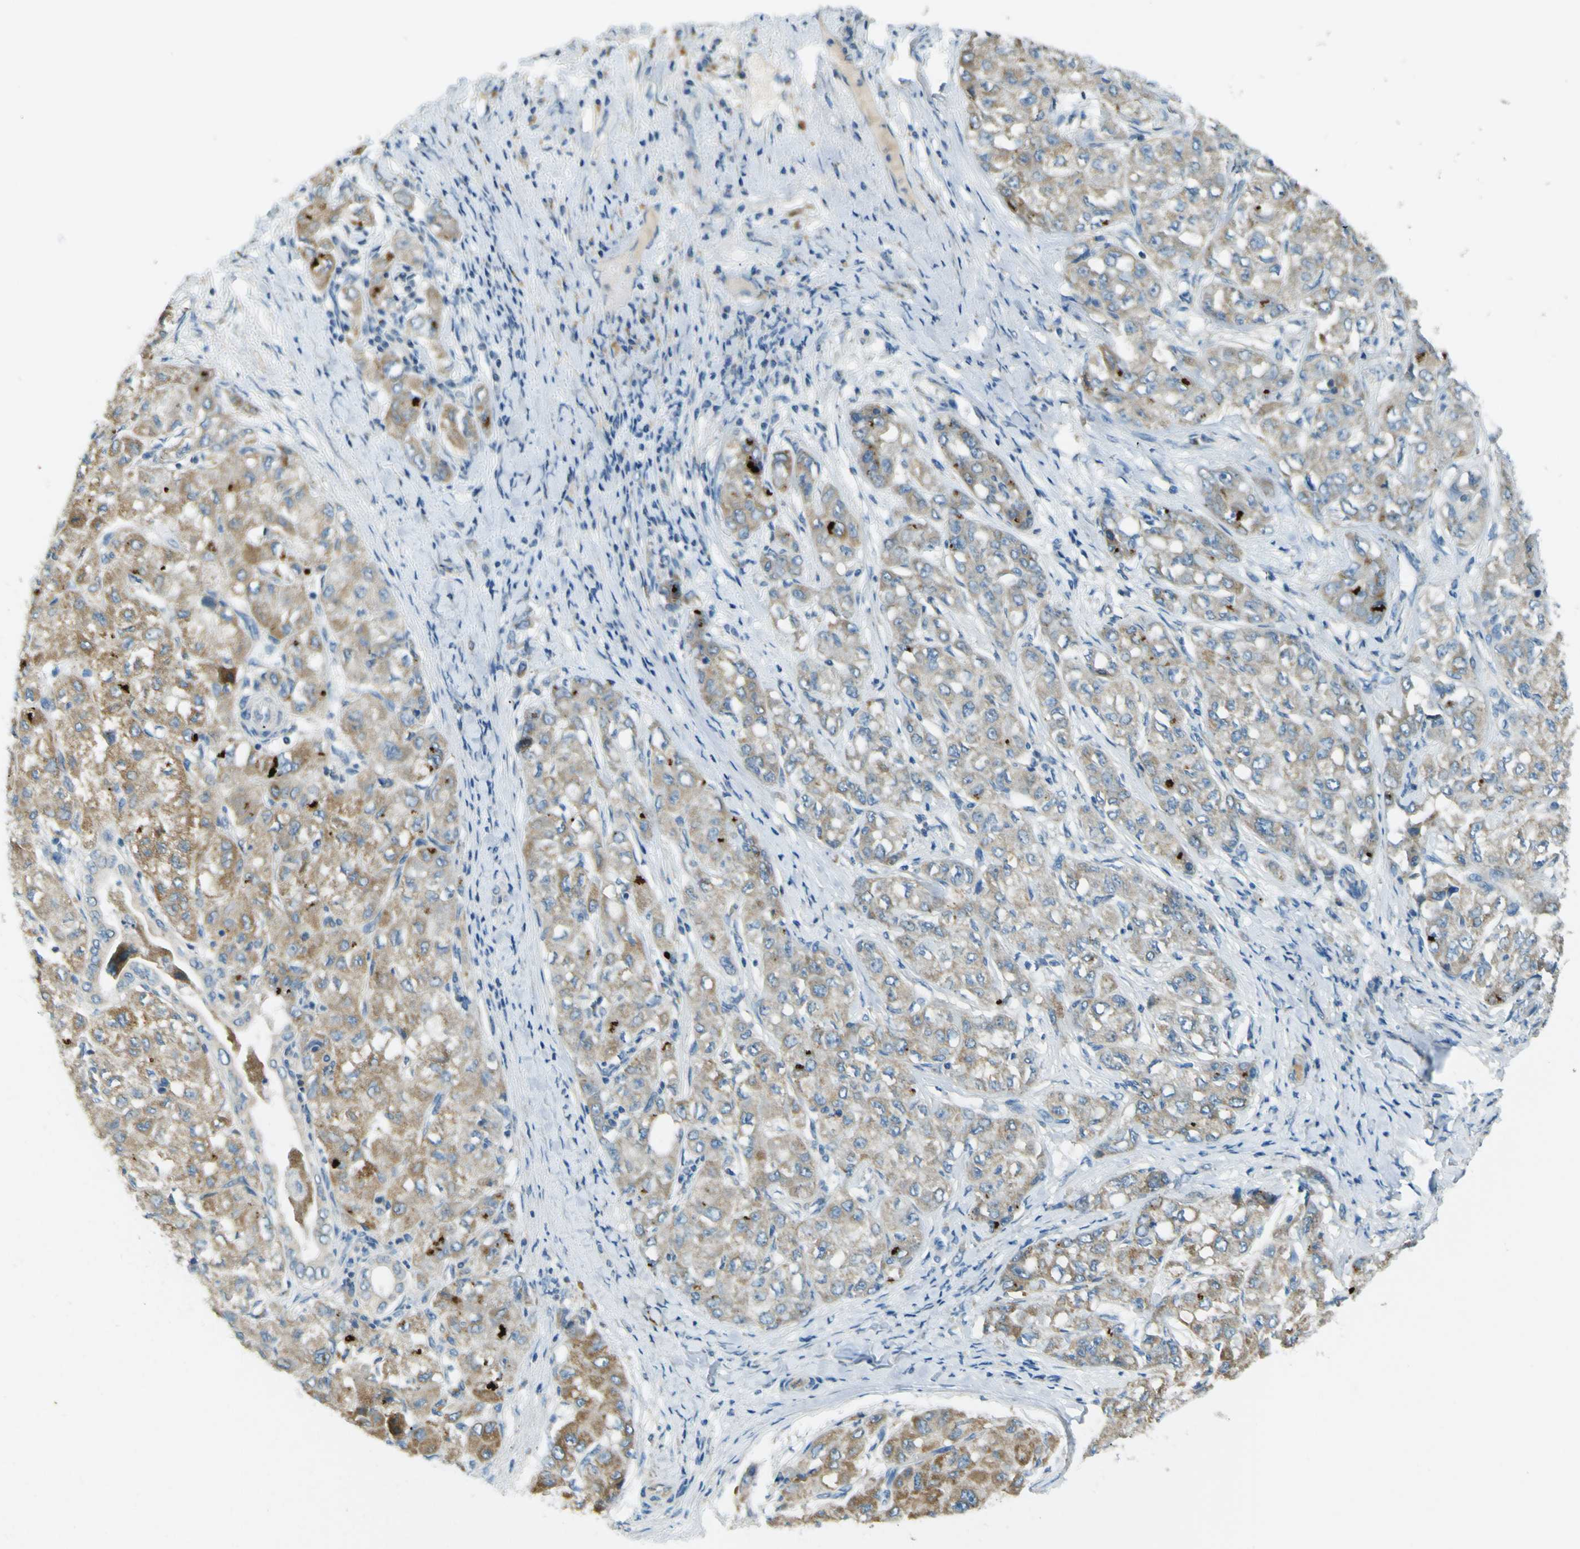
{"staining": {"intensity": "moderate", "quantity": "25%-75%", "location": "cytoplasmic/membranous"}, "tissue": "liver cancer", "cell_type": "Tumor cells", "image_type": "cancer", "snomed": [{"axis": "morphology", "description": "Carcinoma, Hepatocellular, NOS"}, {"axis": "topography", "description": "Liver"}], "caption": "Immunohistochemistry staining of liver cancer (hepatocellular carcinoma), which reveals medium levels of moderate cytoplasmic/membranous expression in about 25%-75% of tumor cells indicating moderate cytoplasmic/membranous protein expression. The staining was performed using DAB (brown) for protein detection and nuclei were counterstained in hematoxylin (blue).", "gene": "FKTN", "patient": {"sex": "male", "age": 80}}